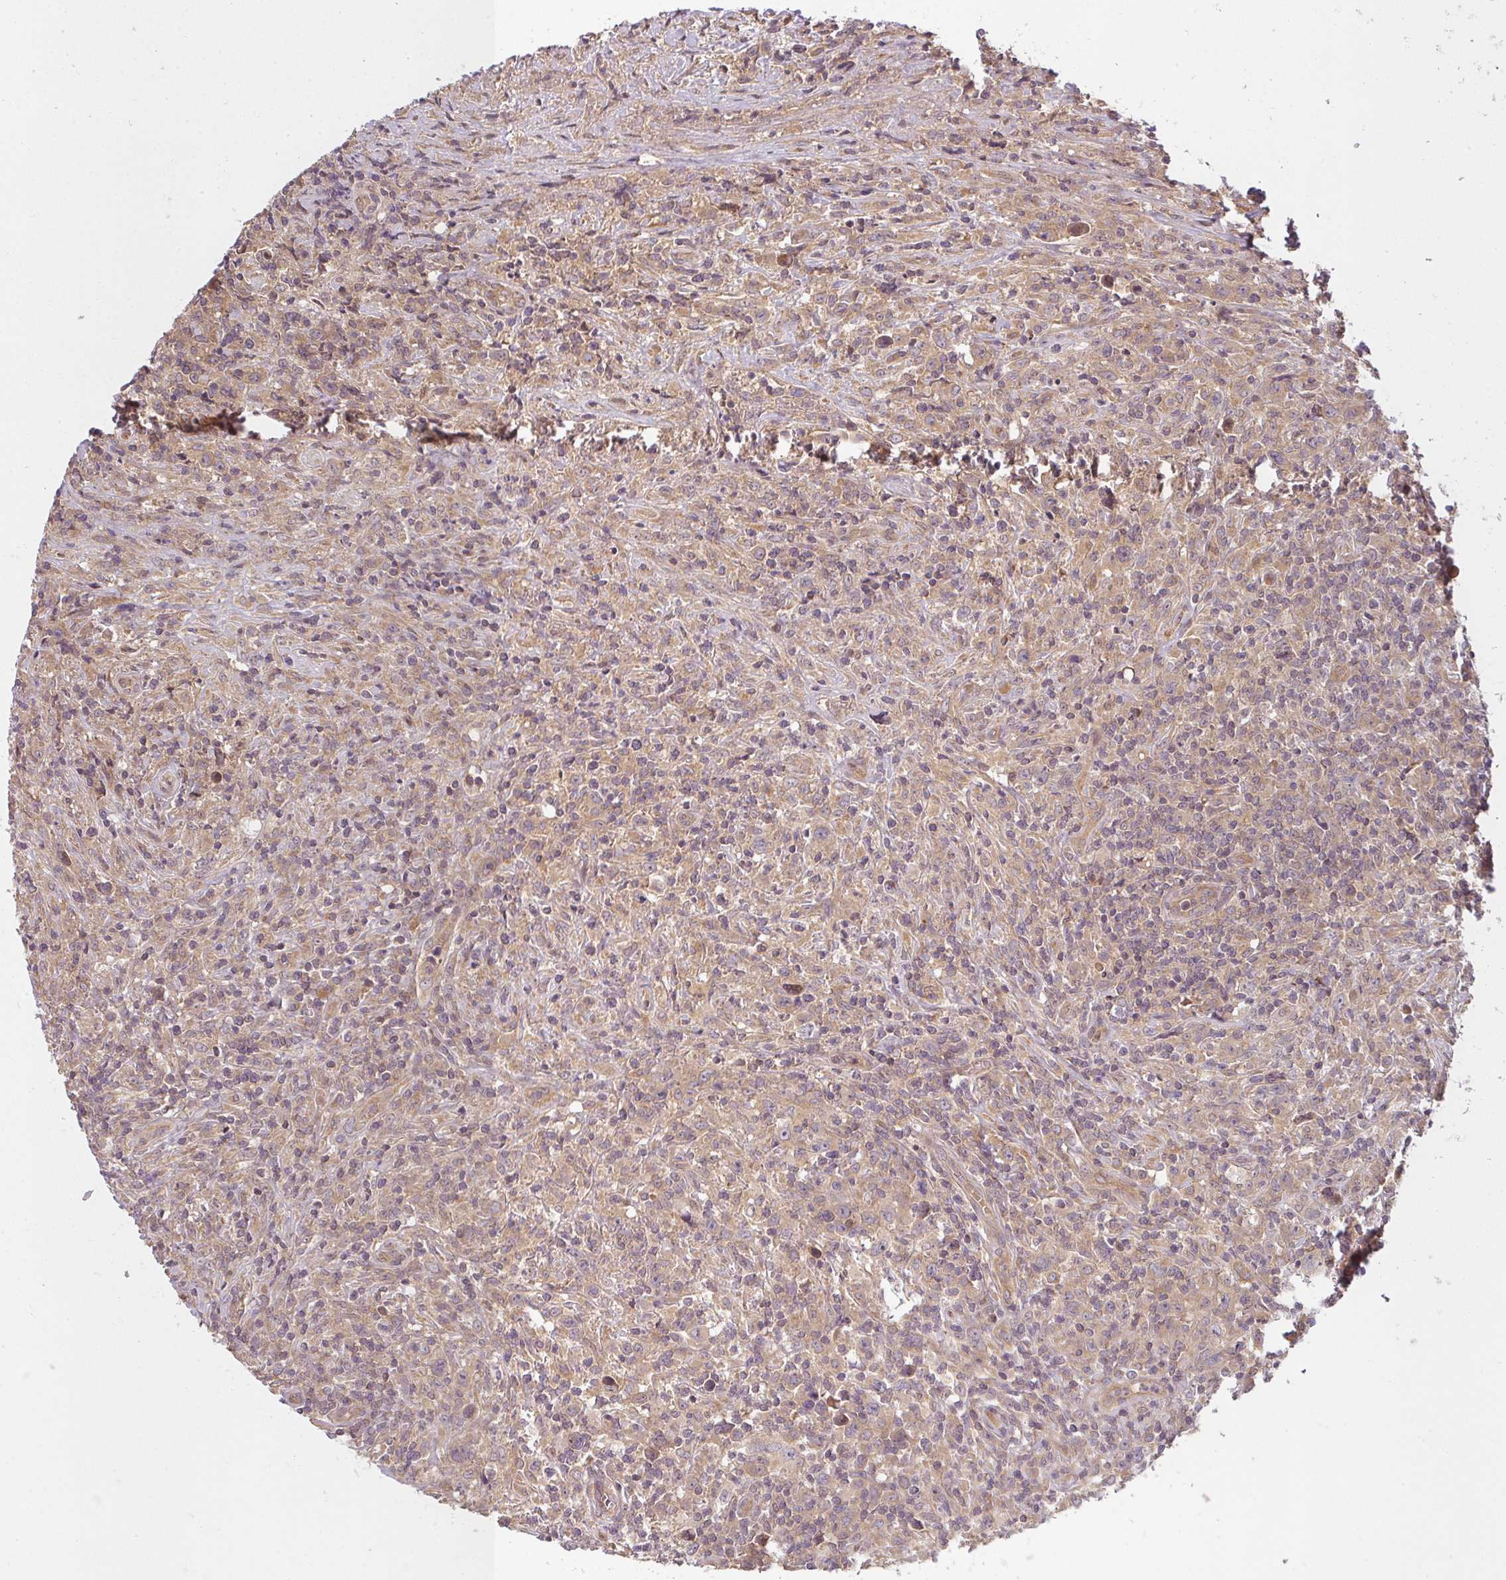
{"staining": {"intensity": "weak", "quantity": "25%-75%", "location": "cytoplasmic/membranous"}, "tissue": "lymphoma", "cell_type": "Tumor cells", "image_type": "cancer", "snomed": [{"axis": "morphology", "description": "Hodgkin's disease, NOS"}, {"axis": "topography", "description": "Lymph node"}], "caption": "About 25%-75% of tumor cells in lymphoma display weak cytoplasmic/membranous protein positivity as visualized by brown immunohistochemical staining.", "gene": "RNF31", "patient": {"sex": "female", "age": 18}}